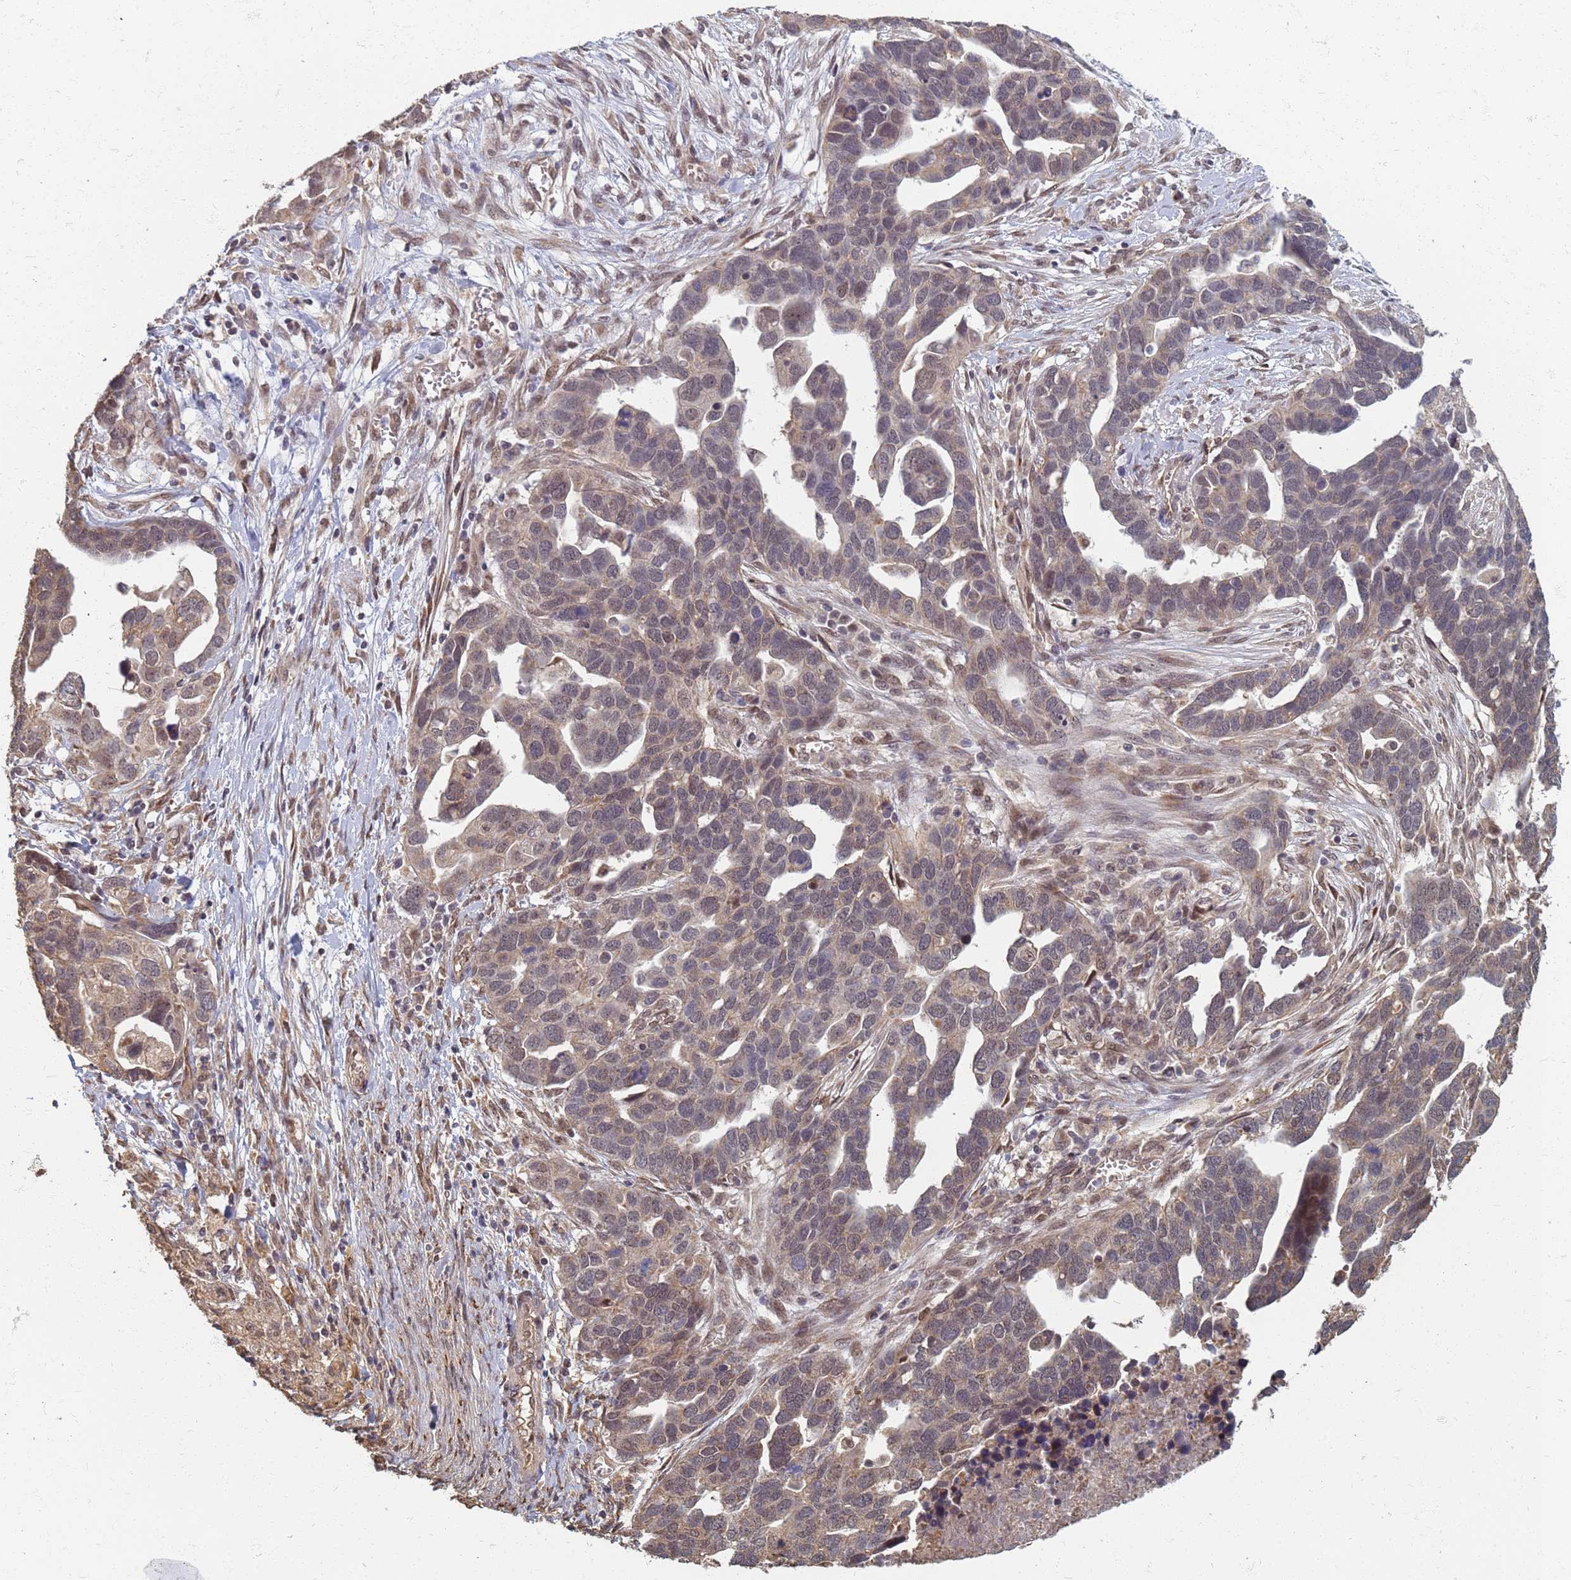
{"staining": {"intensity": "weak", "quantity": ">75%", "location": "cytoplasmic/membranous,nuclear"}, "tissue": "ovarian cancer", "cell_type": "Tumor cells", "image_type": "cancer", "snomed": [{"axis": "morphology", "description": "Cystadenocarcinoma, serous, NOS"}, {"axis": "topography", "description": "Ovary"}], "caption": "Immunohistochemical staining of serous cystadenocarcinoma (ovarian) reveals low levels of weak cytoplasmic/membranous and nuclear staining in approximately >75% of tumor cells. The staining is performed using DAB (3,3'-diaminobenzidine) brown chromogen to label protein expression. The nuclei are counter-stained blue using hematoxylin.", "gene": "ITGB4", "patient": {"sex": "female", "age": 54}}